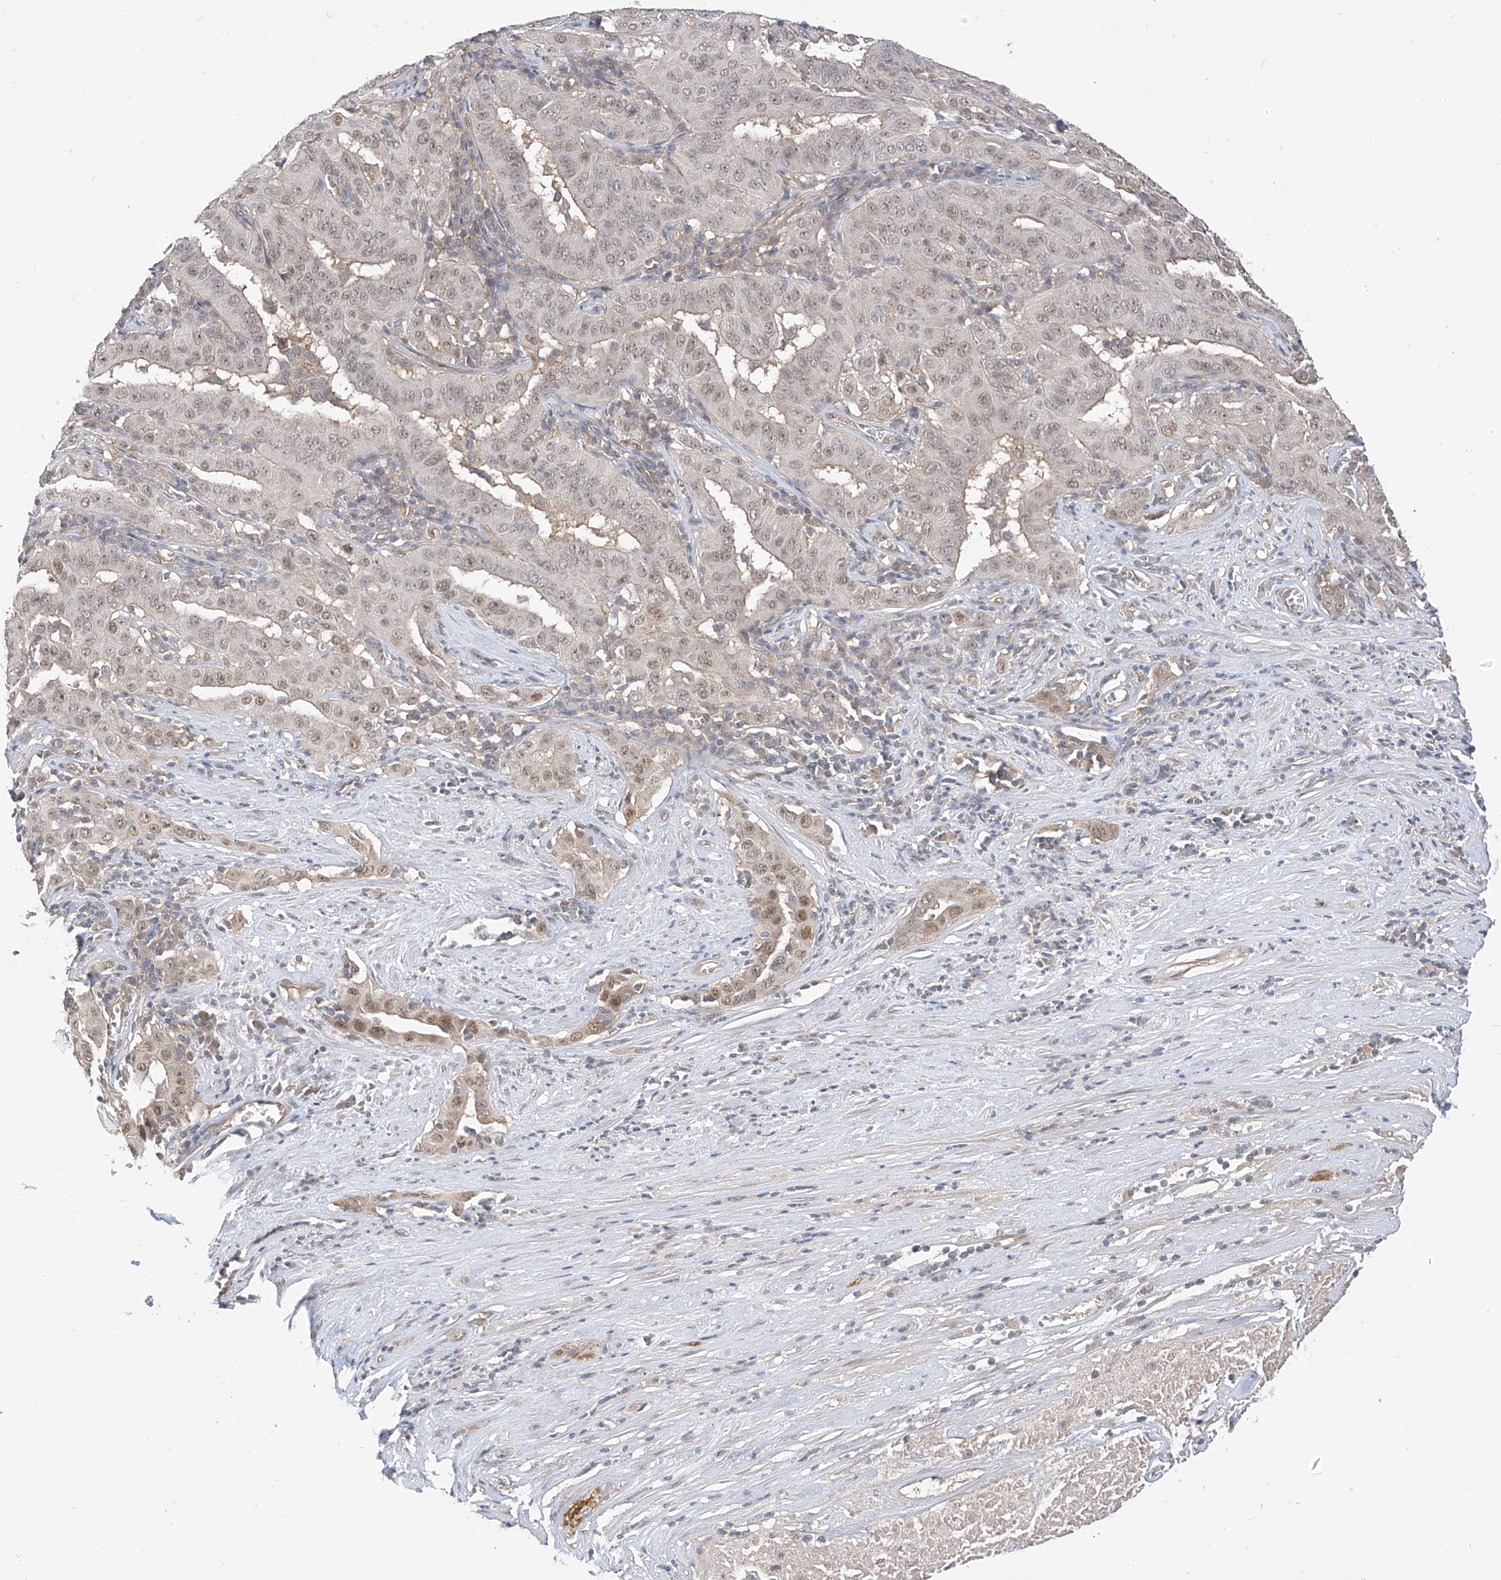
{"staining": {"intensity": "weak", "quantity": "<25%", "location": "nuclear"}, "tissue": "pancreatic cancer", "cell_type": "Tumor cells", "image_type": "cancer", "snomed": [{"axis": "morphology", "description": "Adenocarcinoma, NOS"}, {"axis": "topography", "description": "Pancreas"}], "caption": "Adenocarcinoma (pancreatic) stained for a protein using immunohistochemistry shows no expression tumor cells.", "gene": "MRTFA", "patient": {"sex": "male", "age": 63}}